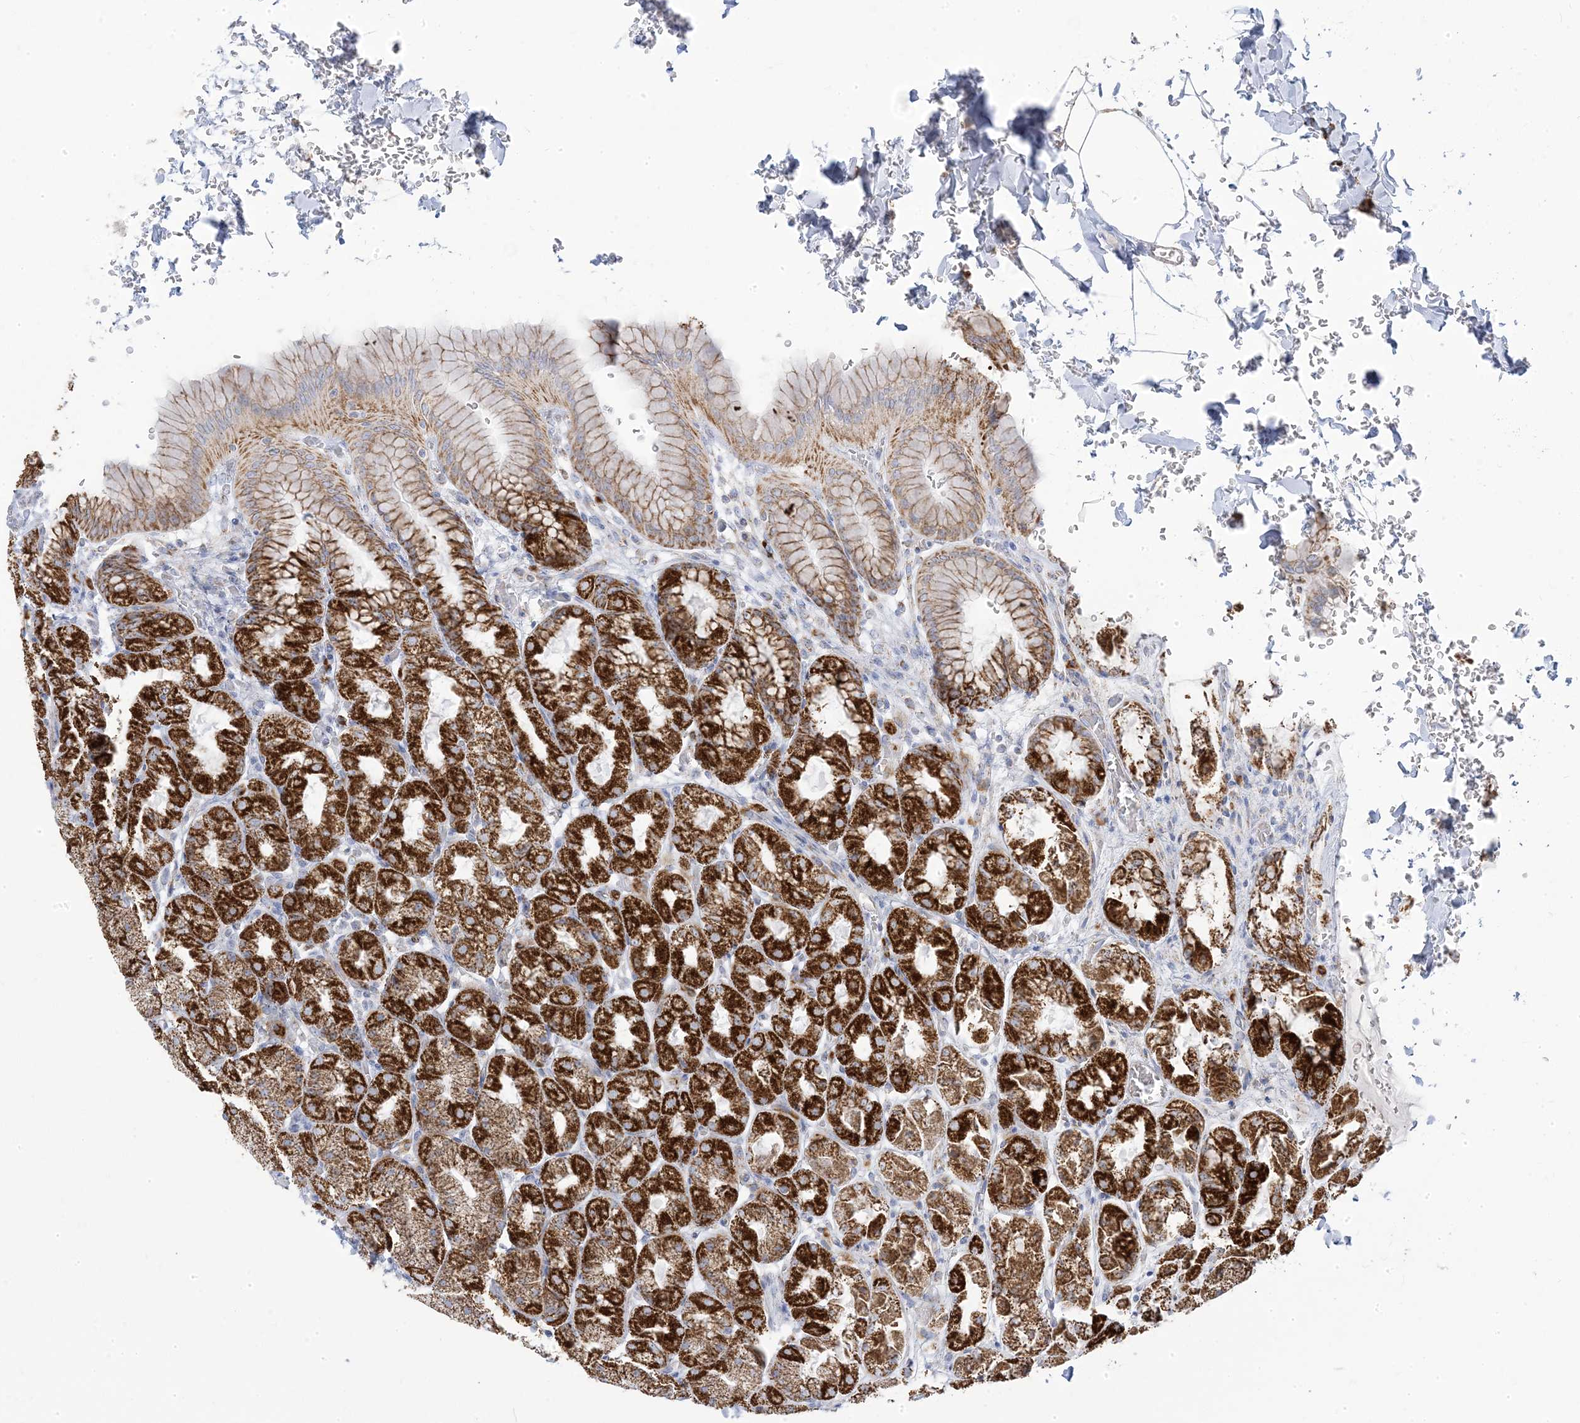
{"staining": {"intensity": "strong", "quantity": ">75%", "location": "cytoplasmic/membranous"}, "tissue": "stomach", "cell_type": "Glandular cells", "image_type": "normal", "snomed": [{"axis": "morphology", "description": "Normal tissue, NOS"}, {"axis": "topography", "description": "Stomach"}], "caption": "Normal stomach shows strong cytoplasmic/membranous expression in about >75% of glandular cells, visualized by immunohistochemistry.", "gene": "PCCB", "patient": {"sex": "male", "age": 42}}